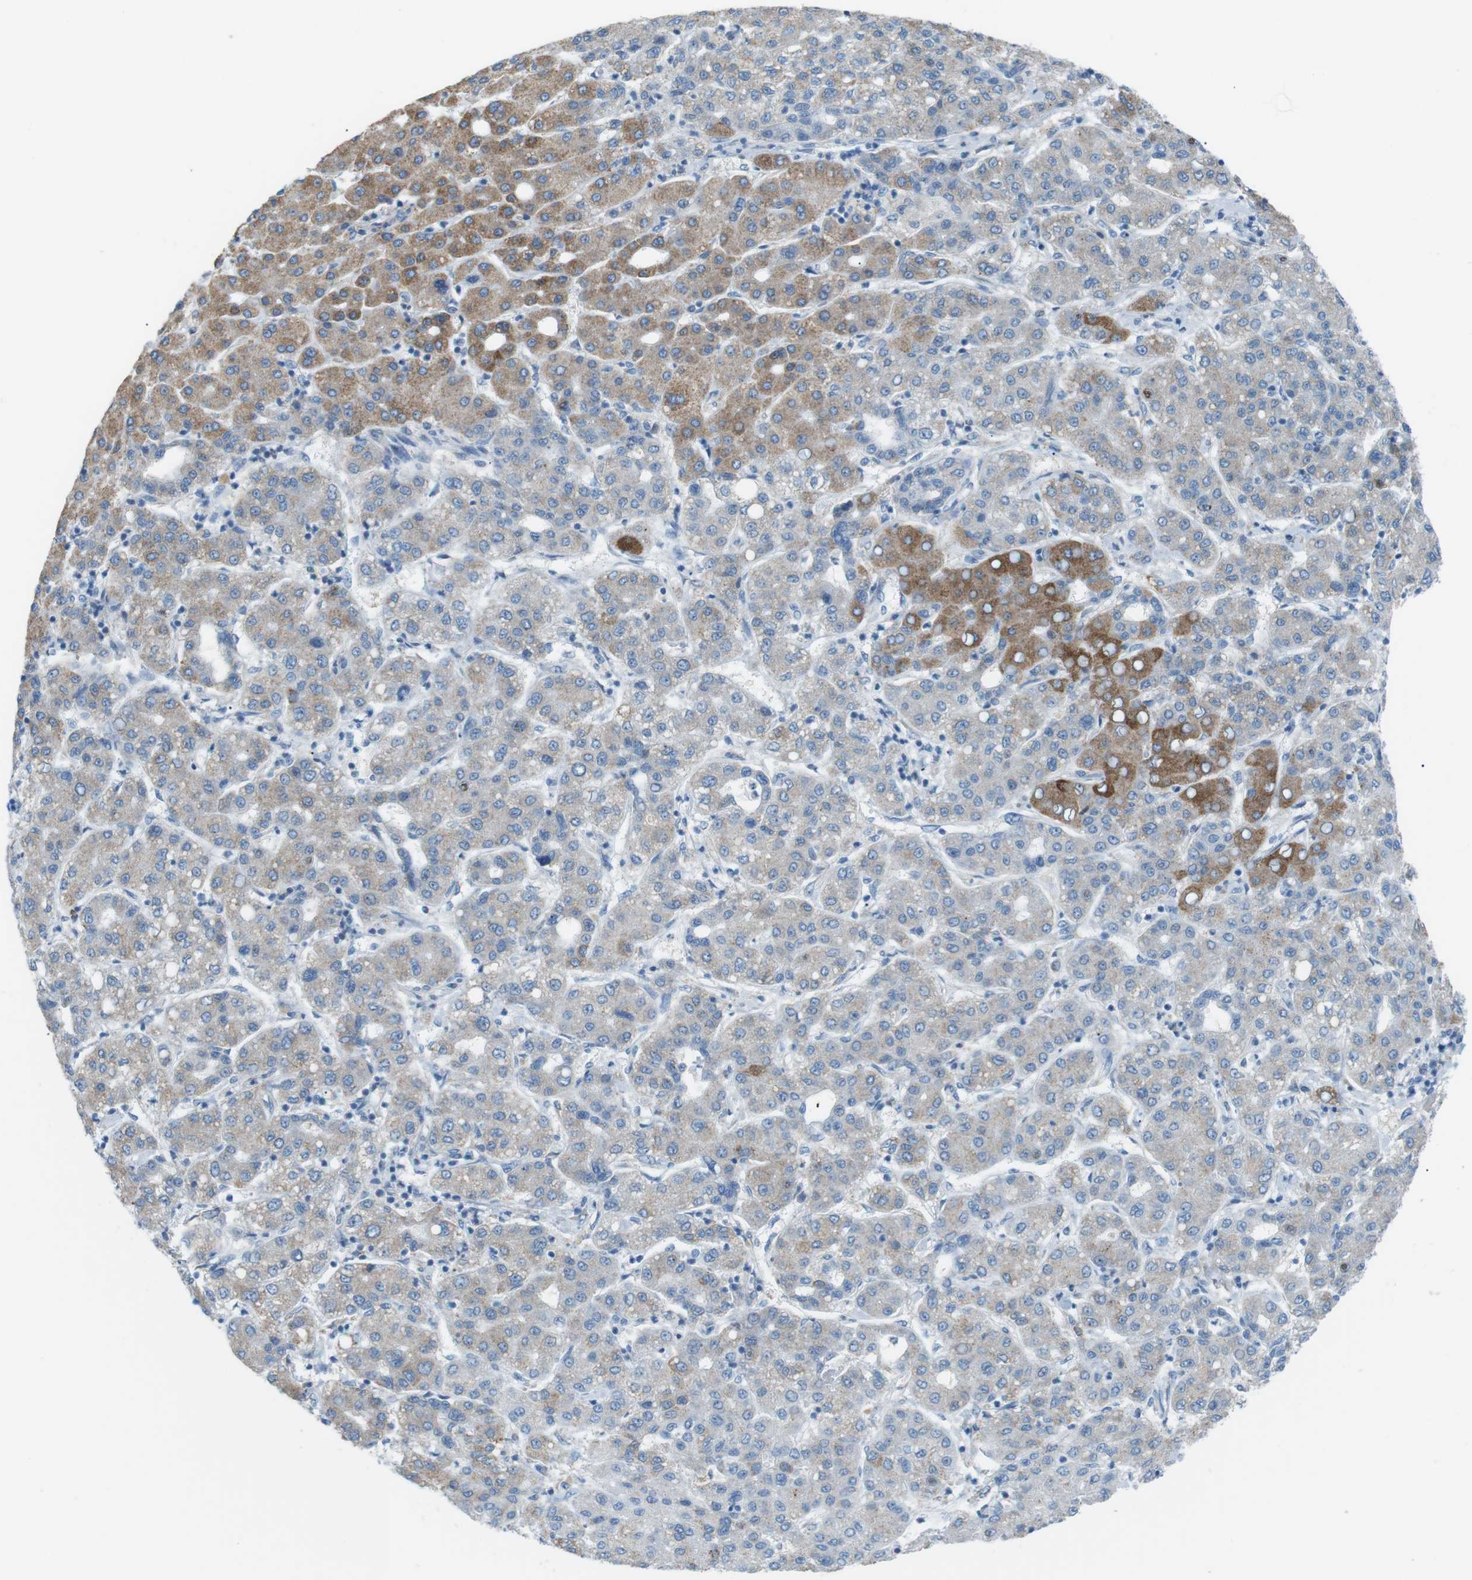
{"staining": {"intensity": "moderate", "quantity": "25%-75%", "location": "cytoplasmic/membranous"}, "tissue": "liver cancer", "cell_type": "Tumor cells", "image_type": "cancer", "snomed": [{"axis": "morphology", "description": "Carcinoma, Hepatocellular, NOS"}, {"axis": "topography", "description": "Liver"}], "caption": "Approximately 25%-75% of tumor cells in liver hepatocellular carcinoma exhibit moderate cytoplasmic/membranous protein positivity as visualized by brown immunohistochemical staining.", "gene": "VAMP1", "patient": {"sex": "male", "age": 65}}